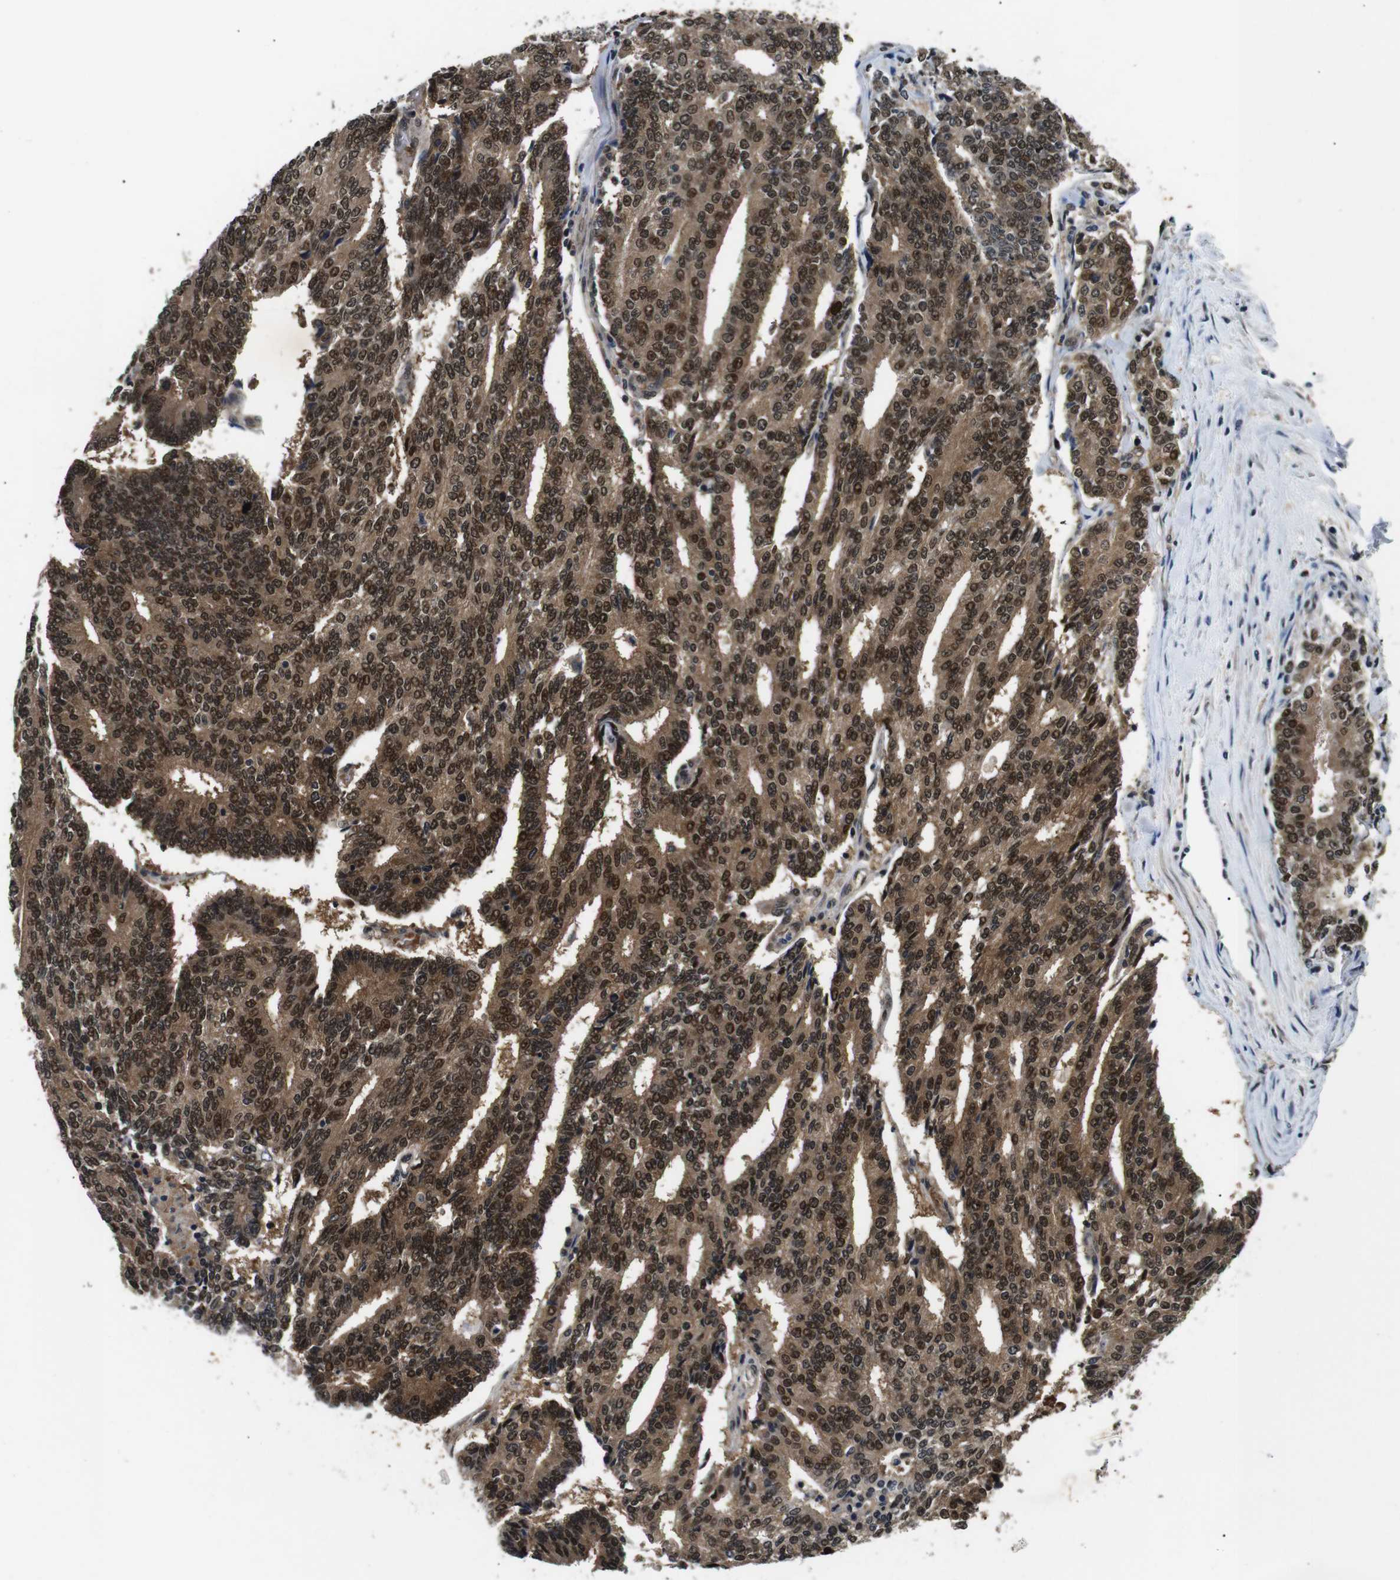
{"staining": {"intensity": "strong", "quantity": ">75%", "location": "cytoplasmic/membranous,nuclear"}, "tissue": "prostate cancer", "cell_type": "Tumor cells", "image_type": "cancer", "snomed": [{"axis": "morphology", "description": "Normal tissue, NOS"}, {"axis": "morphology", "description": "Adenocarcinoma, High grade"}, {"axis": "topography", "description": "Prostate"}, {"axis": "topography", "description": "Seminal veicle"}], "caption": "Brown immunohistochemical staining in human adenocarcinoma (high-grade) (prostate) displays strong cytoplasmic/membranous and nuclear expression in approximately >75% of tumor cells.", "gene": "SKP1", "patient": {"sex": "male", "age": 55}}